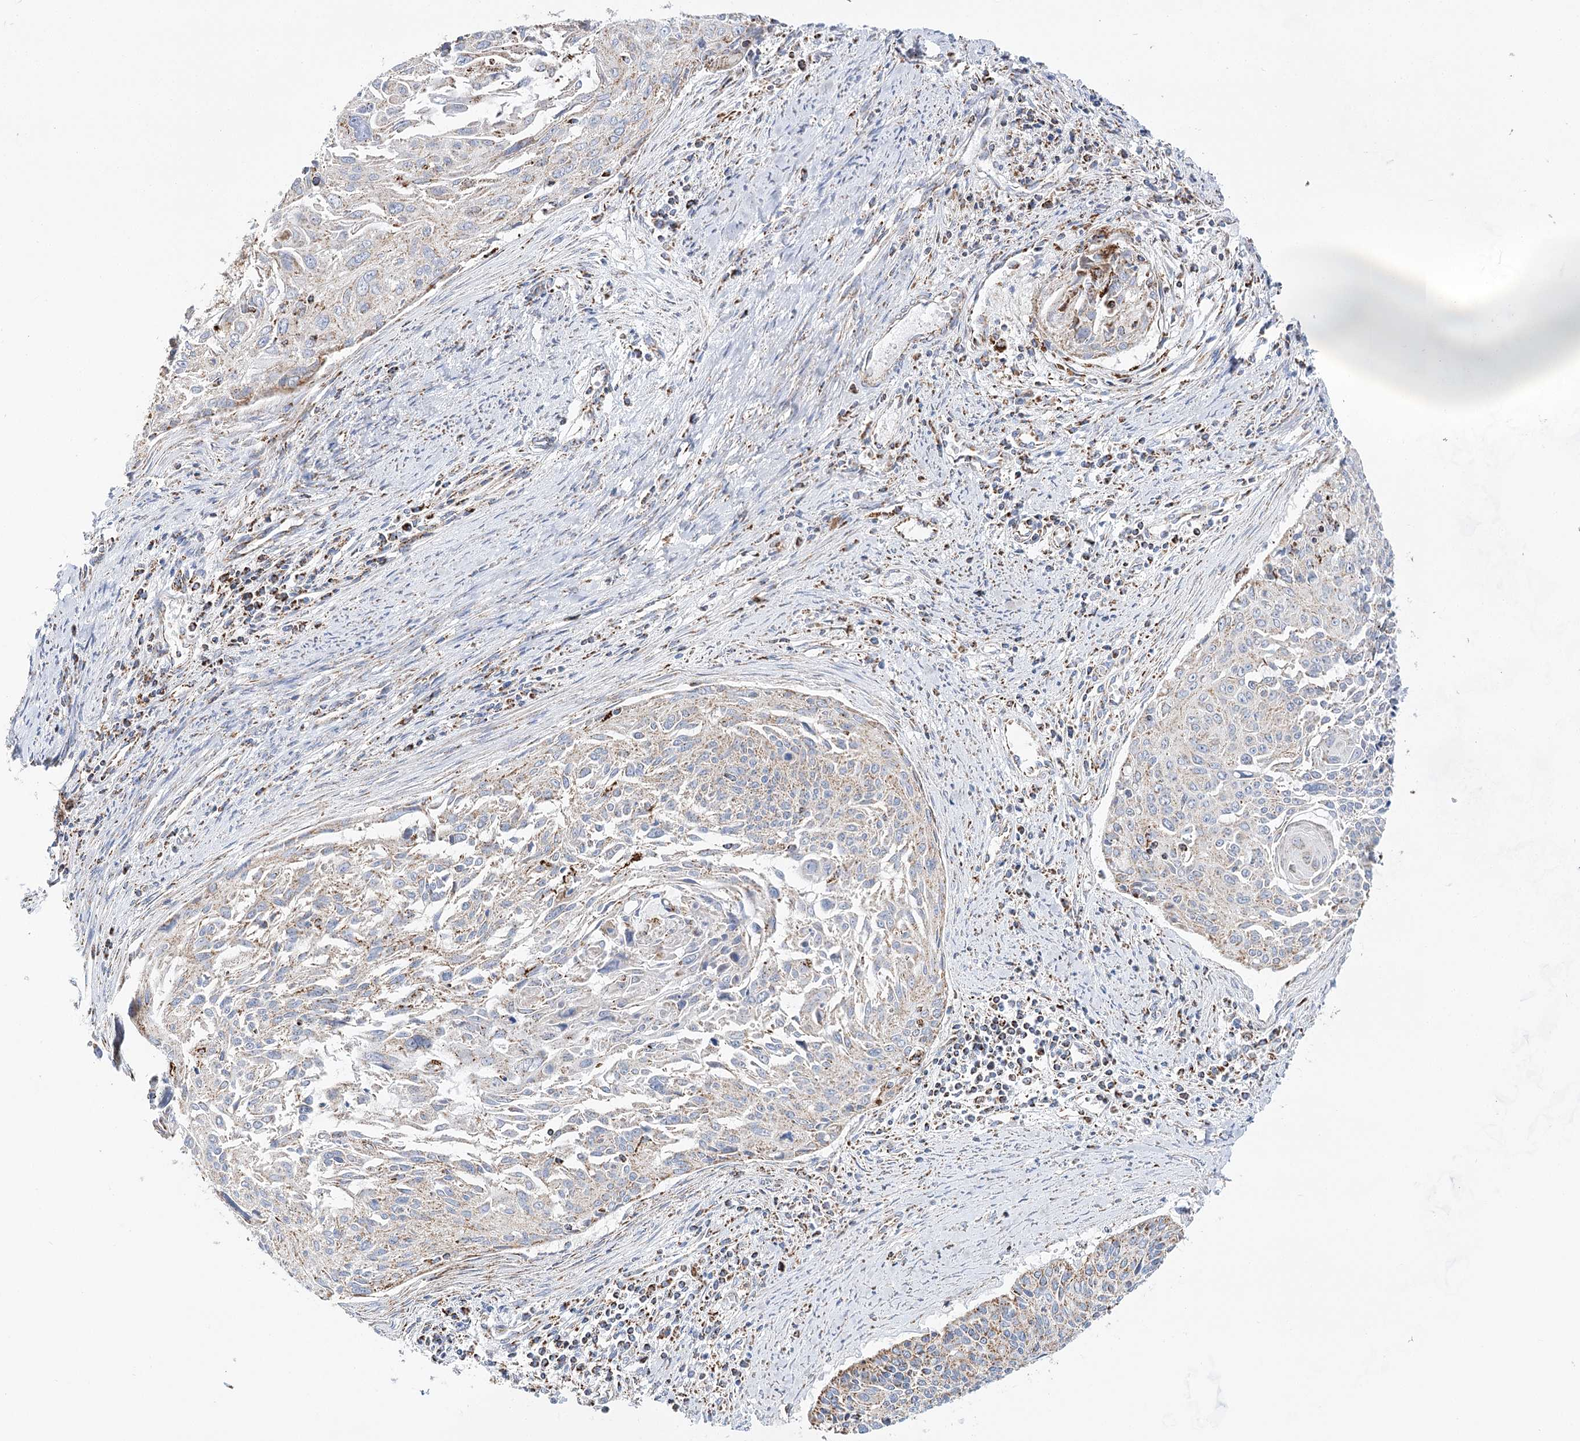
{"staining": {"intensity": "moderate", "quantity": "25%-75%", "location": "cytoplasmic/membranous"}, "tissue": "cervical cancer", "cell_type": "Tumor cells", "image_type": "cancer", "snomed": [{"axis": "morphology", "description": "Squamous cell carcinoma, NOS"}, {"axis": "topography", "description": "Cervix"}], "caption": "The histopathology image shows immunohistochemical staining of cervical cancer (squamous cell carcinoma). There is moderate cytoplasmic/membranous expression is seen in approximately 25%-75% of tumor cells. The protein of interest is stained brown, and the nuclei are stained in blue (DAB IHC with brightfield microscopy, high magnification).", "gene": "NADK2", "patient": {"sex": "female", "age": 55}}